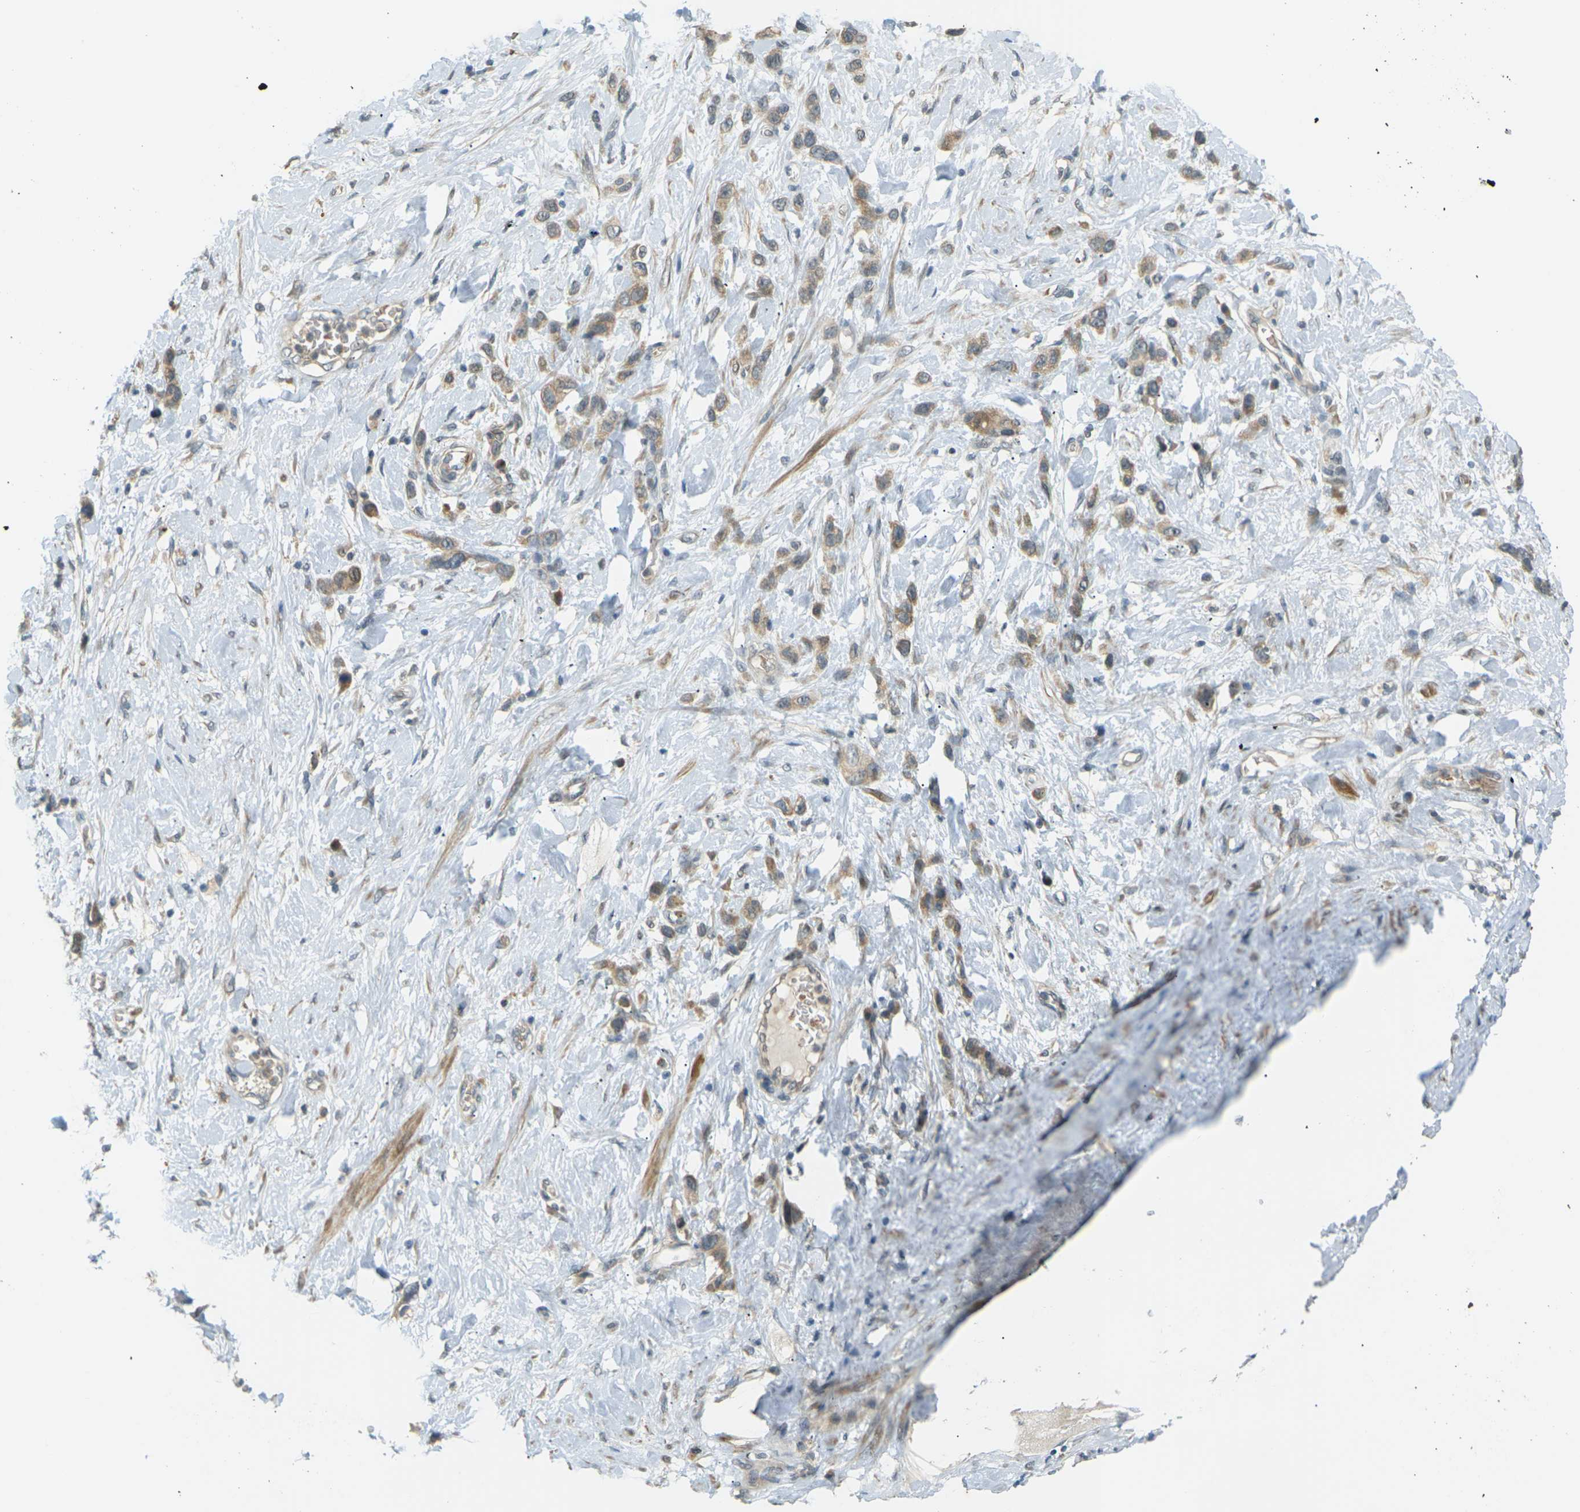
{"staining": {"intensity": "weak", "quantity": ">75%", "location": "cytoplasmic/membranous"}, "tissue": "stomach cancer", "cell_type": "Tumor cells", "image_type": "cancer", "snomed": [{"axis": "morphology", "description": "Adenocarcinoma, NOS"}, {"axis": "morphology", "description": "Adenocarcinoma, High grade"}, {"axis": "topography", "description": "Stomach, upper"}, {"axis": "topography", "description": "Stomach, lower"}], "caption": "IHC (DAB) staining of adenocarcinoma (stomach) displays weak cytoplasmic/membranous protein staining in approximately >75% of tumor cells. The protein is shown in brown color, while the nuclei are stained blue.", "gene": "SOCS6", "patient": {"sex": "female", "age": 65}}